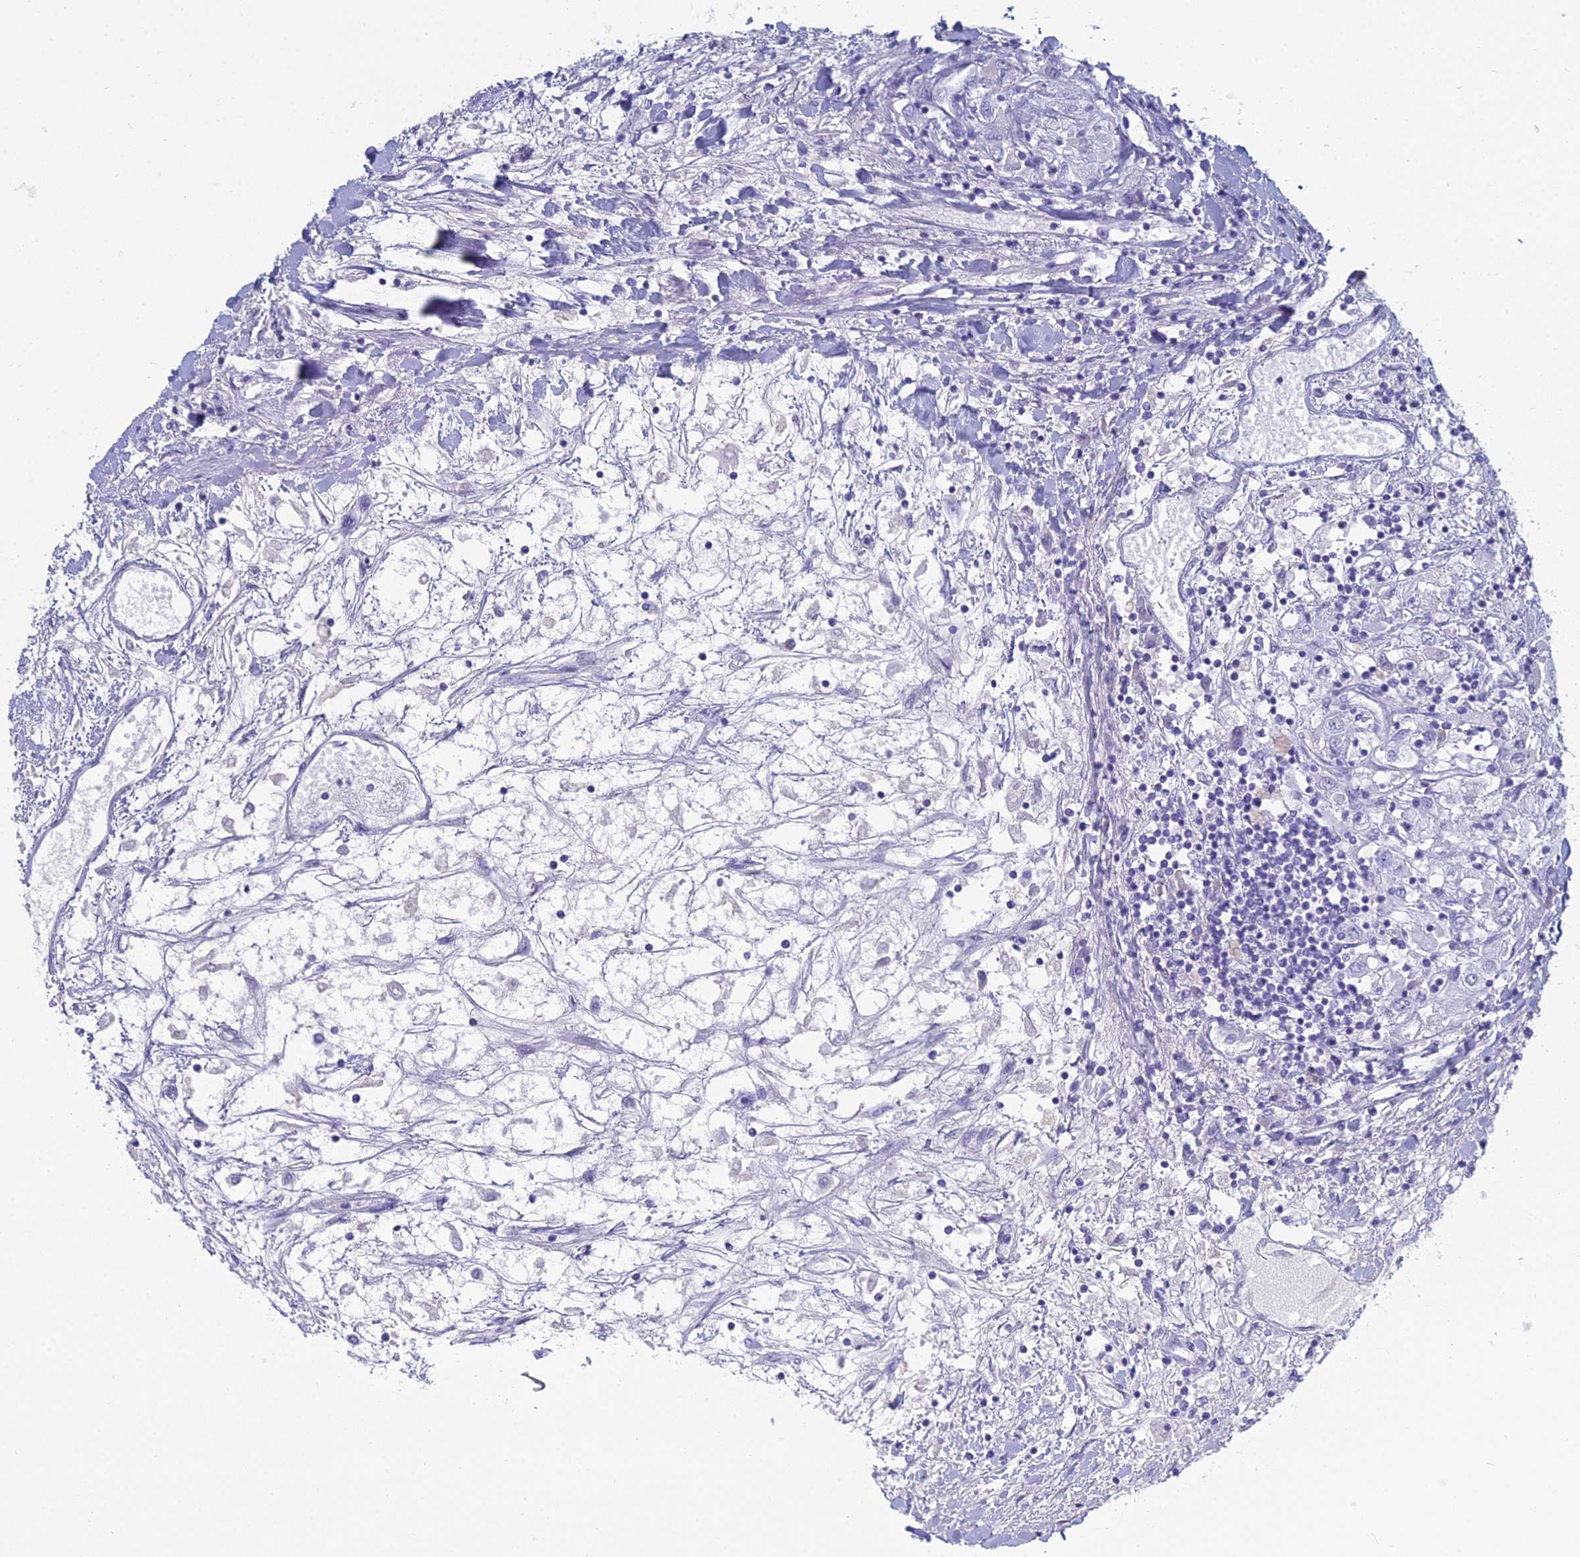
{"staining": {"intensity": "negative", "quantity": "none", "location": "none"}, "tissue": "renal cancer", "cell_type": "Tumor cells", "image_type": "cancer", "snomed": [{"axis": "morphology", "description": "Adenocarcinoma, NOS"}, {"axis": "topography", "description": "Kidney"}], "caption": "IHC of human renal cancer (adenocarcinoma) displays no expression in tumor cells. The staining was performed using DAB (3,3'-diaminobenzidine) to visualize the protein expression in brown, while the nuclei were stained in blue with hematoxylin (Magnification: 20x).", "gene": "MUC13", "patient": {"sex": "male", "age": 80}}